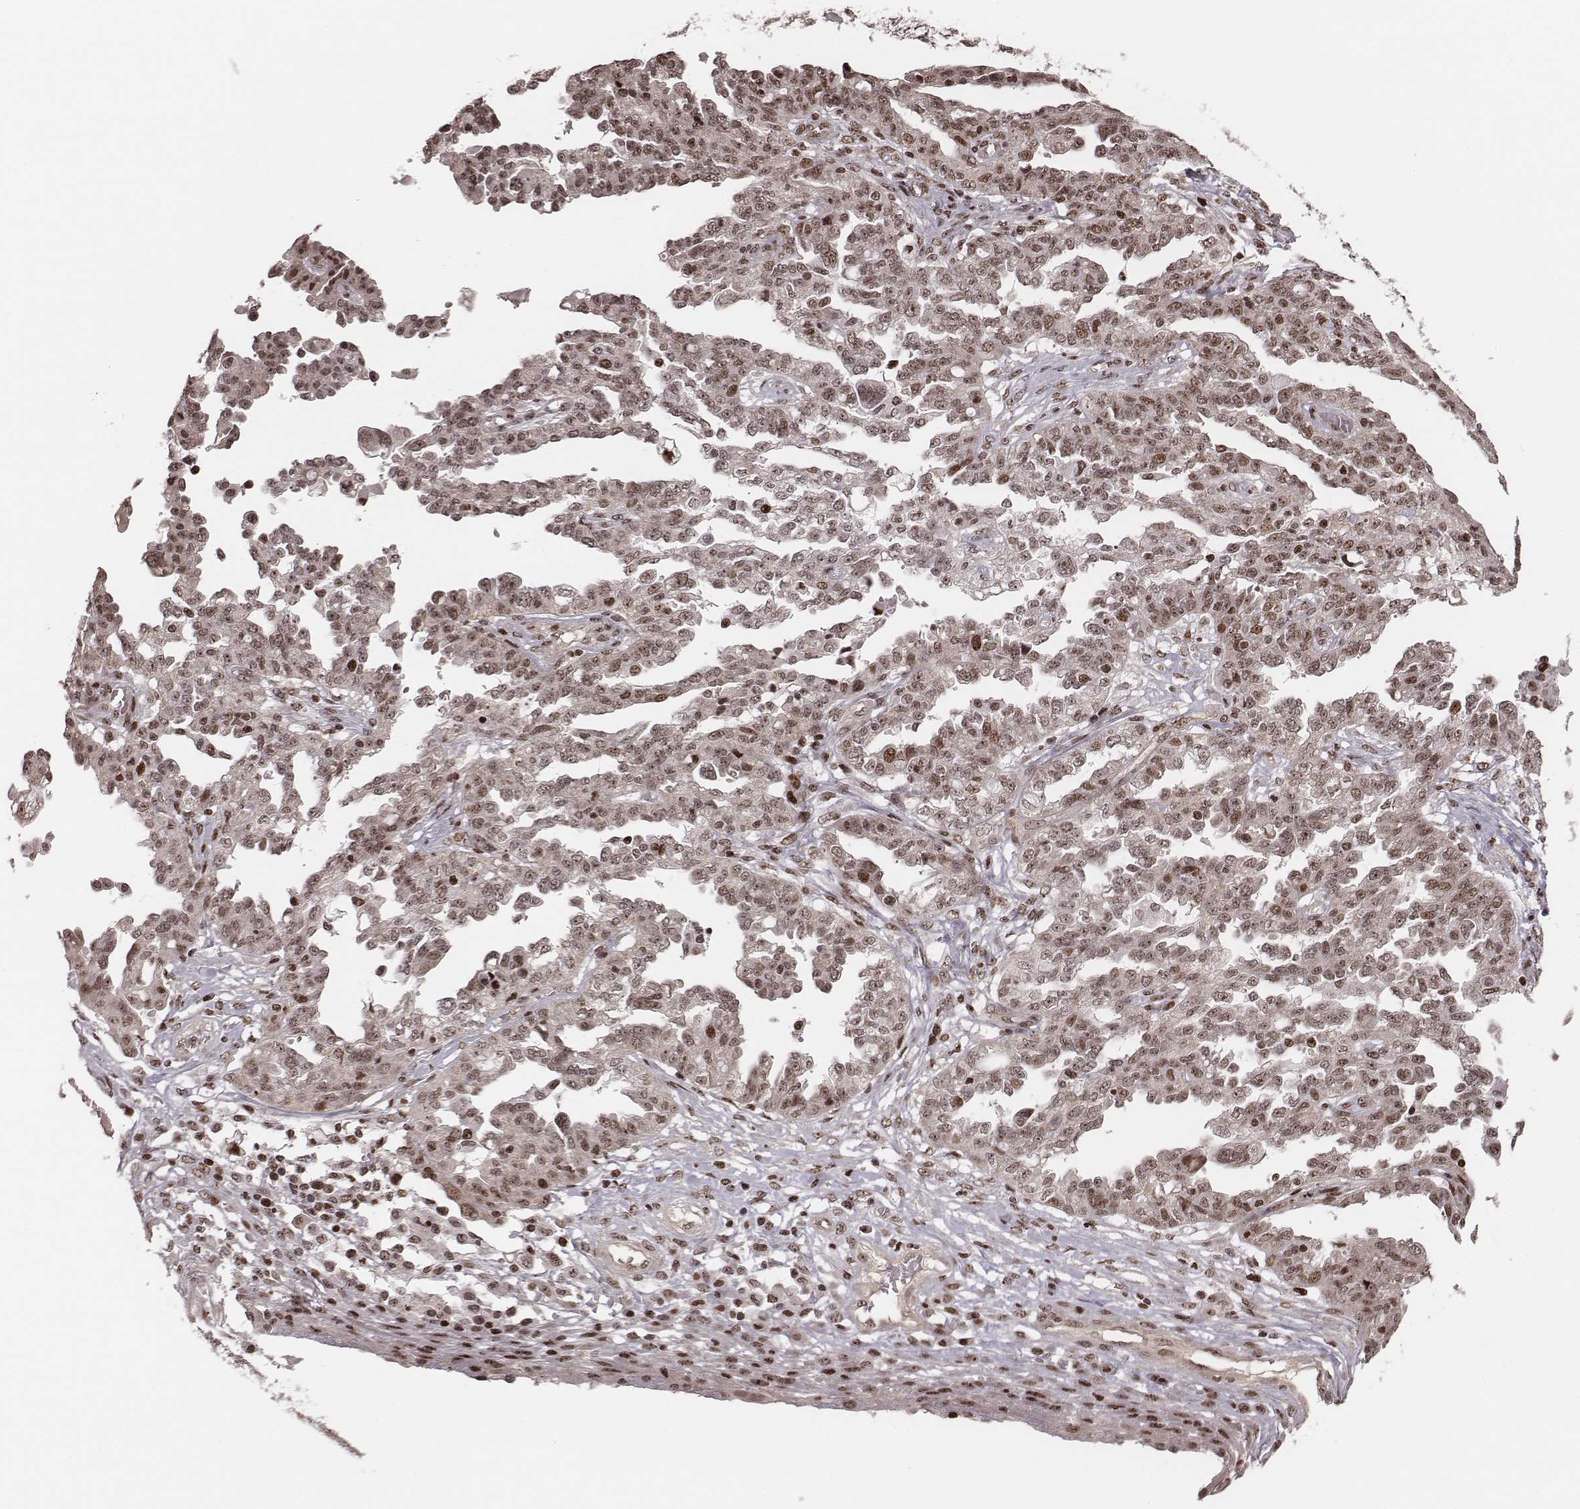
{"staining": {"intensity": "moderate", "quantity": "25%-75%", "location": "nuclear"}, "tissue": "ovarian cancer", "cell_type": "Tumor cells", "image_type": "cancer", "snomed": [{"axis": "morphology", "description": "Cystadenocarcinoma, serous, NOS"}, {"axis": "topography", "description": "Ovary"}], "caption": "This micrograph shows ovarian cancer (serous cystadenocarcinoma) stained with IHC to label a protein in brown. The nuclear of tumor cells show moderate positivity for the protein. Nuclei are counter-stained blue.", "gene": "VRK3", "patient": {"sex": "female", "age": 67}}